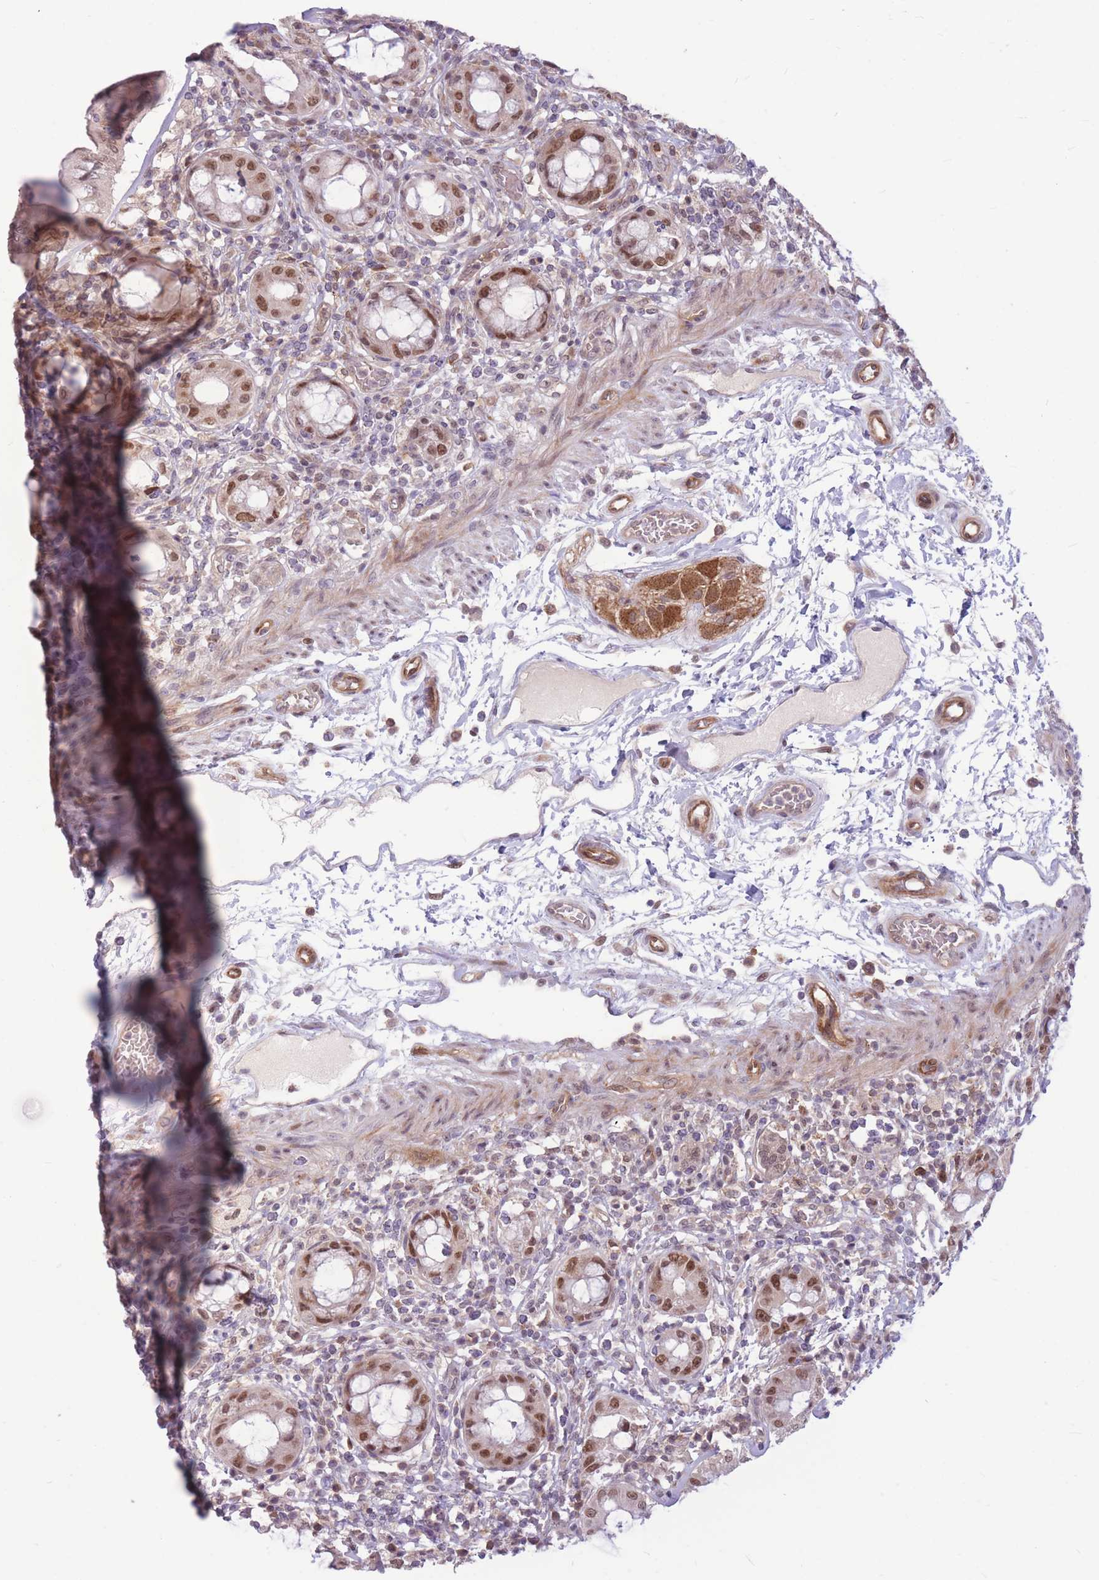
{"staining": {"intensity": "moderate", "quantity": ">75%", "location": "cytoplasmic/membranous,nuclear"}, "tissue": "rectum", "cell_type": "Glandular cells", "image_type": "normal", "snomed": [{"axis": "morphology", "description": "Normal tissue, NOS"}, {"axis": "topography", "description": "Rectum"}], "caption": "Immunohistochemical staining of normal rectum shows >75% levels of moderate cytoplasmic/membranous,nuclear protein positivity in approximately >75% of glandular cells. The protein is shown in brown color, while the nuclei are stained blue.", "gene": "TCF20", "patient": {"sex": "female", "age": 57}}